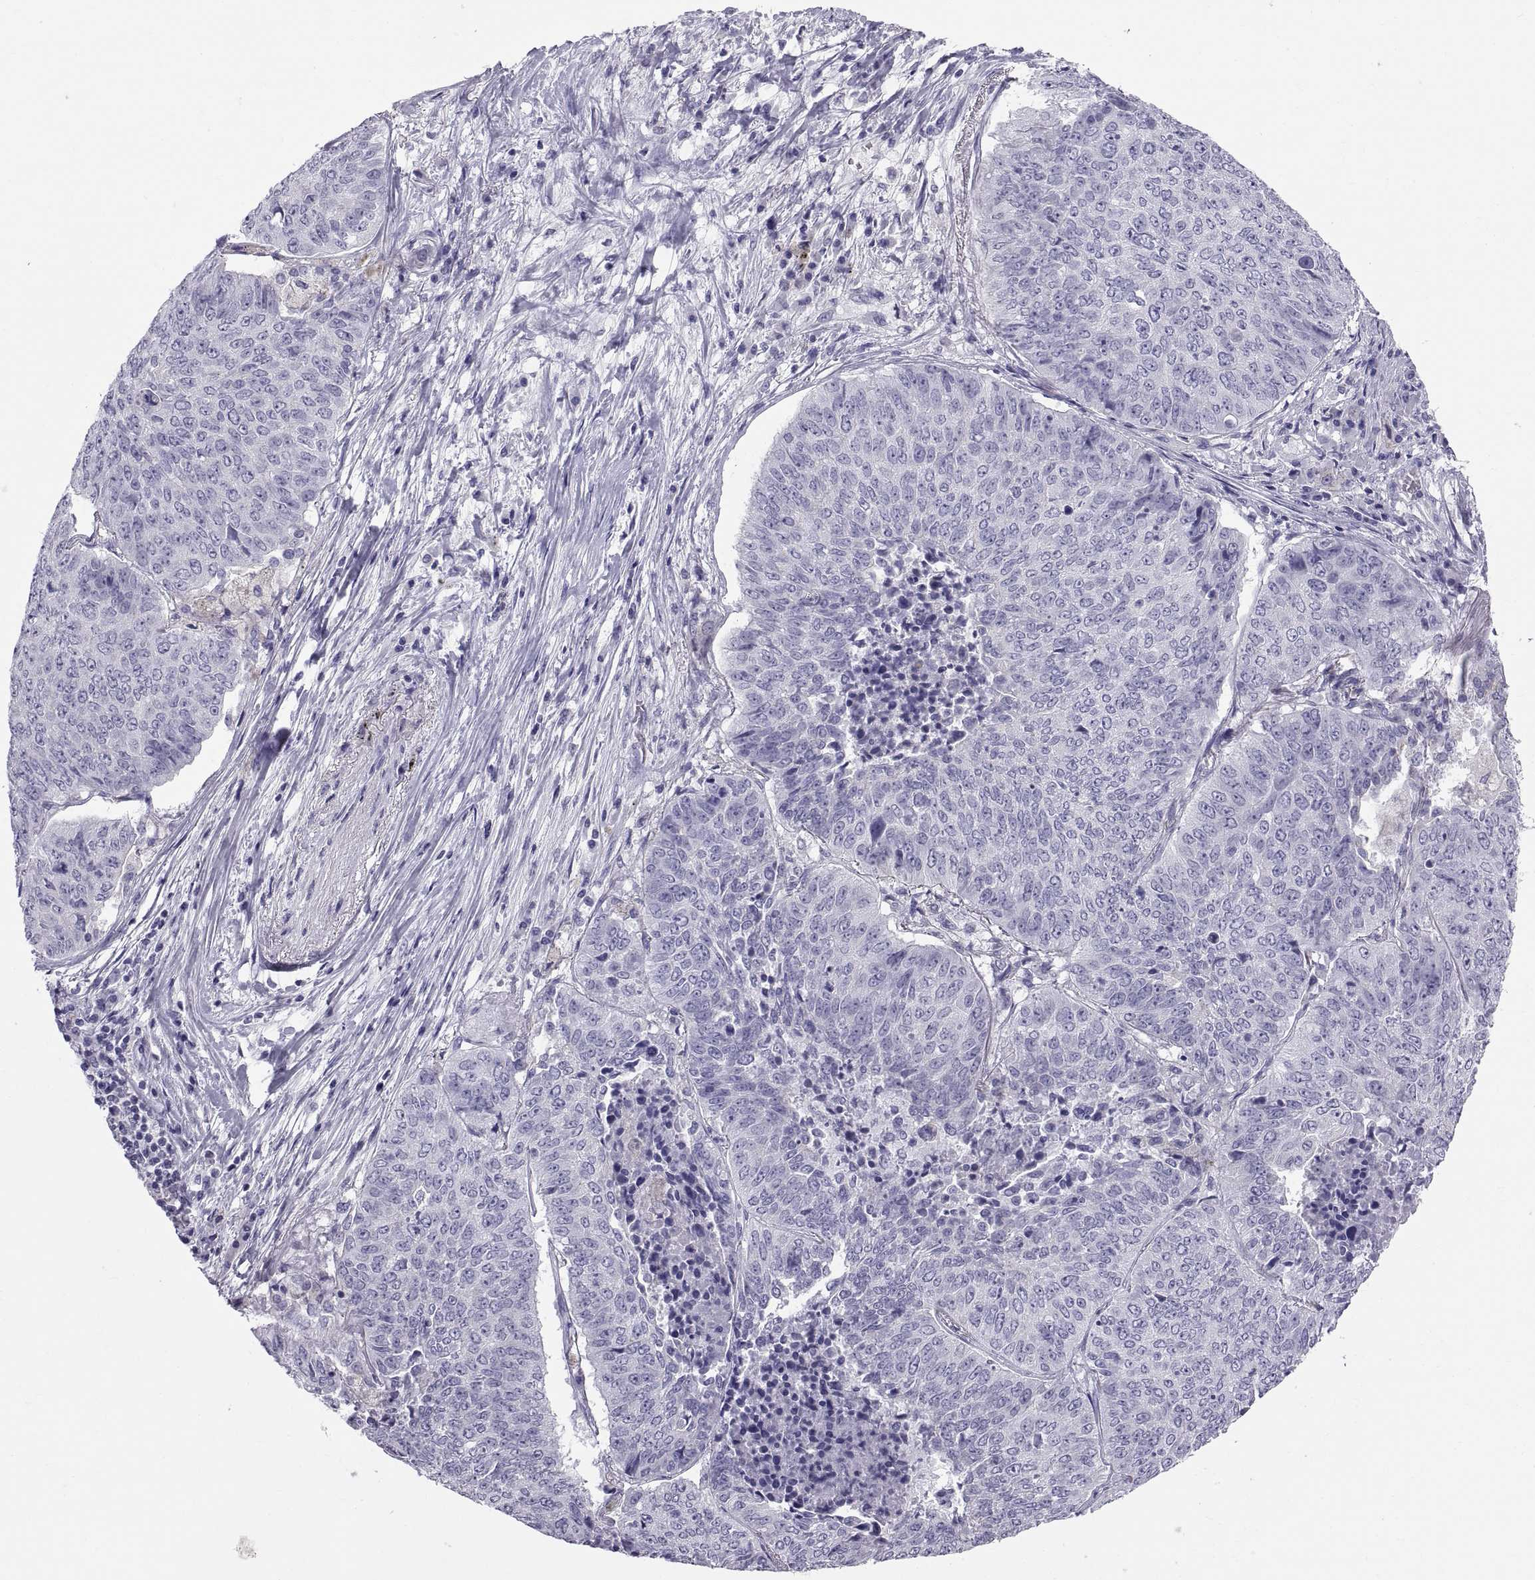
{"staining": {"intensity": "negative", "quantity": "none", "location": "none"}, "tissue": "lung cancer", "cell_type": "Tumor cells", "image_type": "cancer", "snomed": [{"axis": "morphology", "description": "Normal tissue, NOS"}, {"axis": "morphology", "description": "Squamous cell carcinoma, NOS"}, {"axis": "topography", "description": "Bronchus"}, {"axis": "topography", "description": "Lung"}], "caption": "Immunohistochemistry (IHC) histopathology image of human squamous cell carcinoma (lung) stained for a protein (brown), which reveals no staining in tumor cells.", "gene": "RNASE12", "patient": {"sex": "male", "age": 64}}